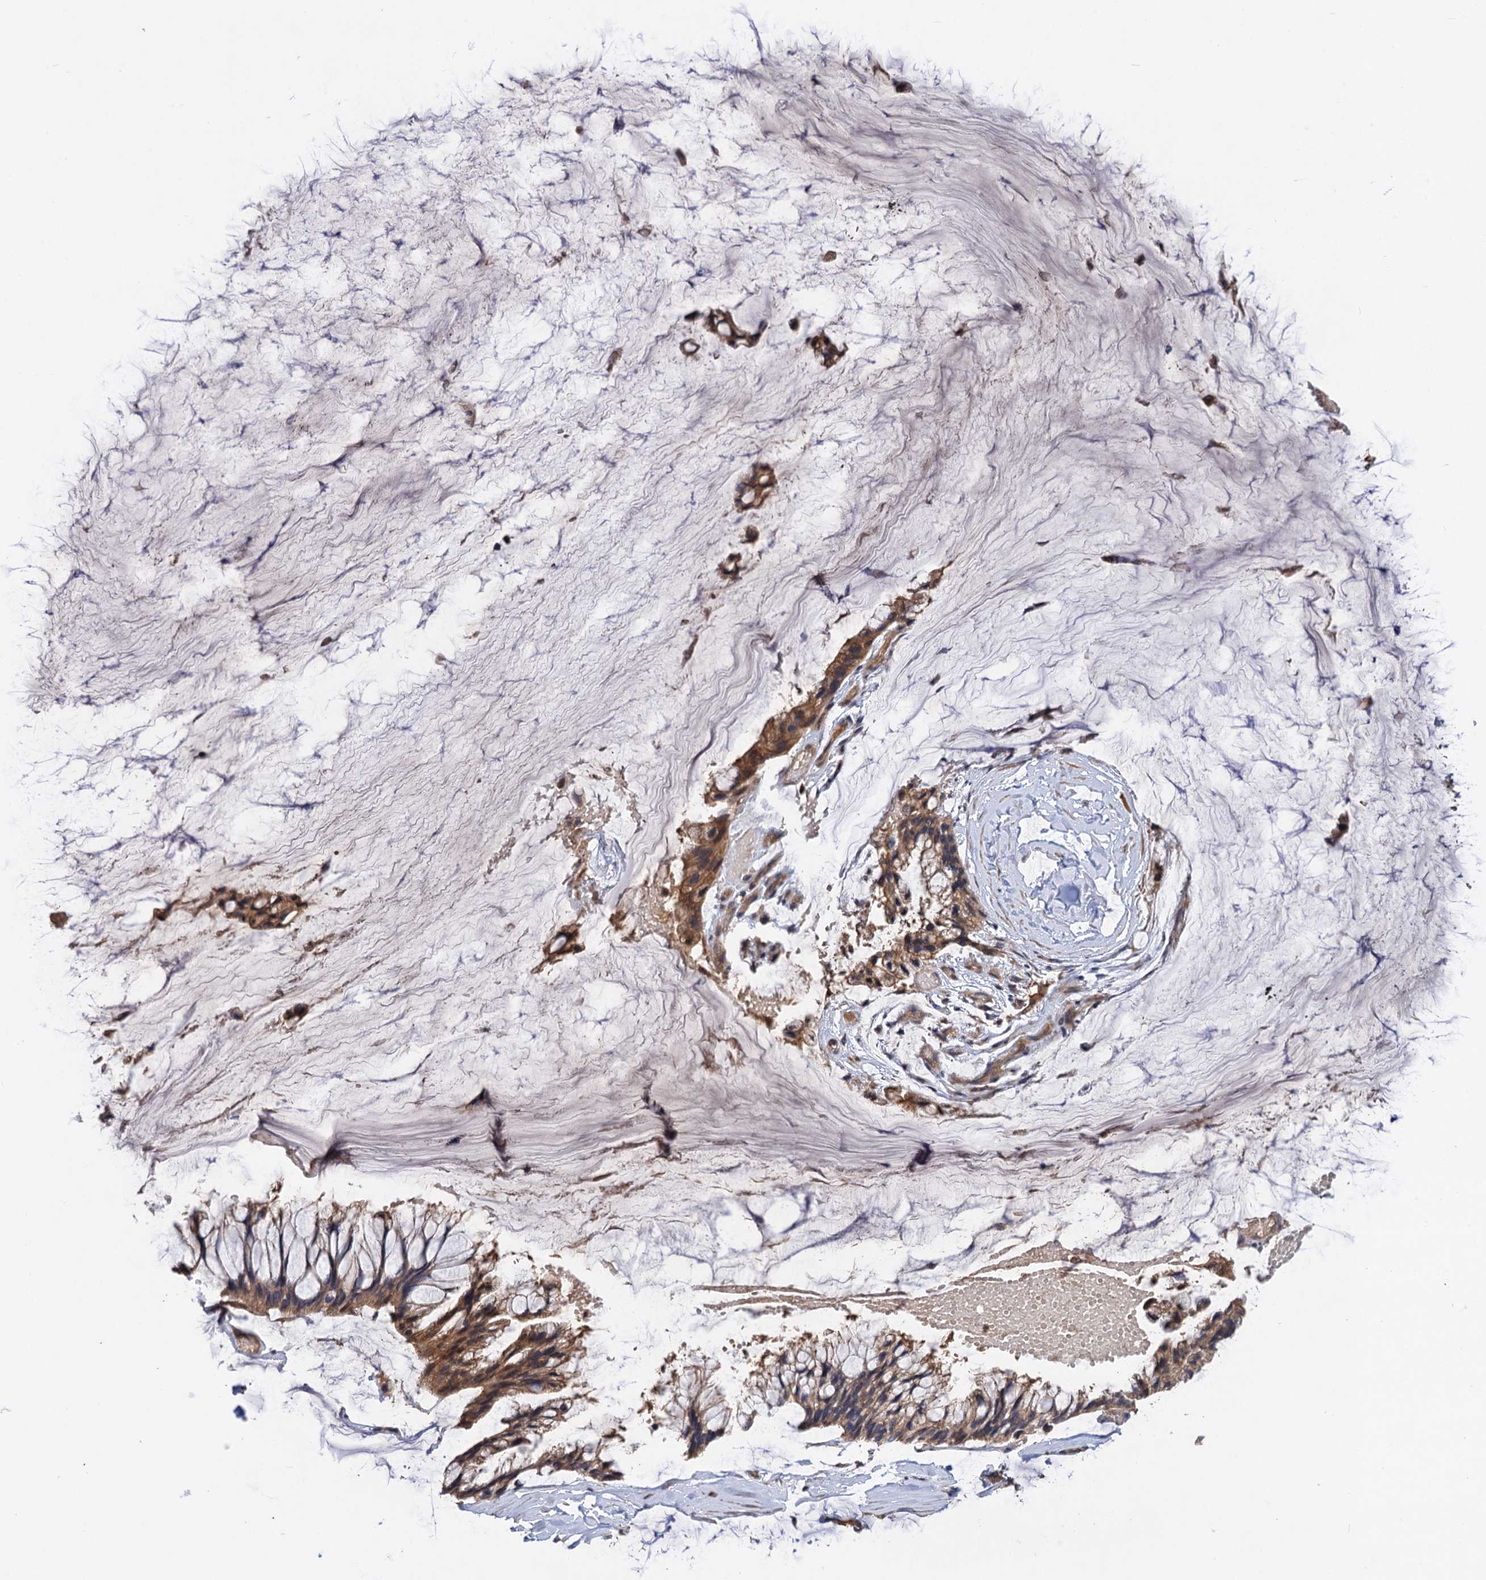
{"staining": {"intensity": "moderate", "quantity": ">75%", "location": "cytoplasmic/membranous"}, "tissue": "ovarian cancer", "cell_type": "Tumor cells", "image_type": "cancer", "snomed": [{"axis": "morphology", "description": "Cystadenocarcinoma, mucinous, NOS"}, {"axis": "topography", "description": "Ovary"}], "caption": "Protein expression by immunohistochemistry reveals moderate cytoplasmic/membranous positivity in about >75% of tumor cells in mucinous cystadenocarcinoma (ovarian). (DAB IHC with brightfield microscopy, high magnification).", "gene": "DGKA", "patient": {"sex": "female", "age": 39}}